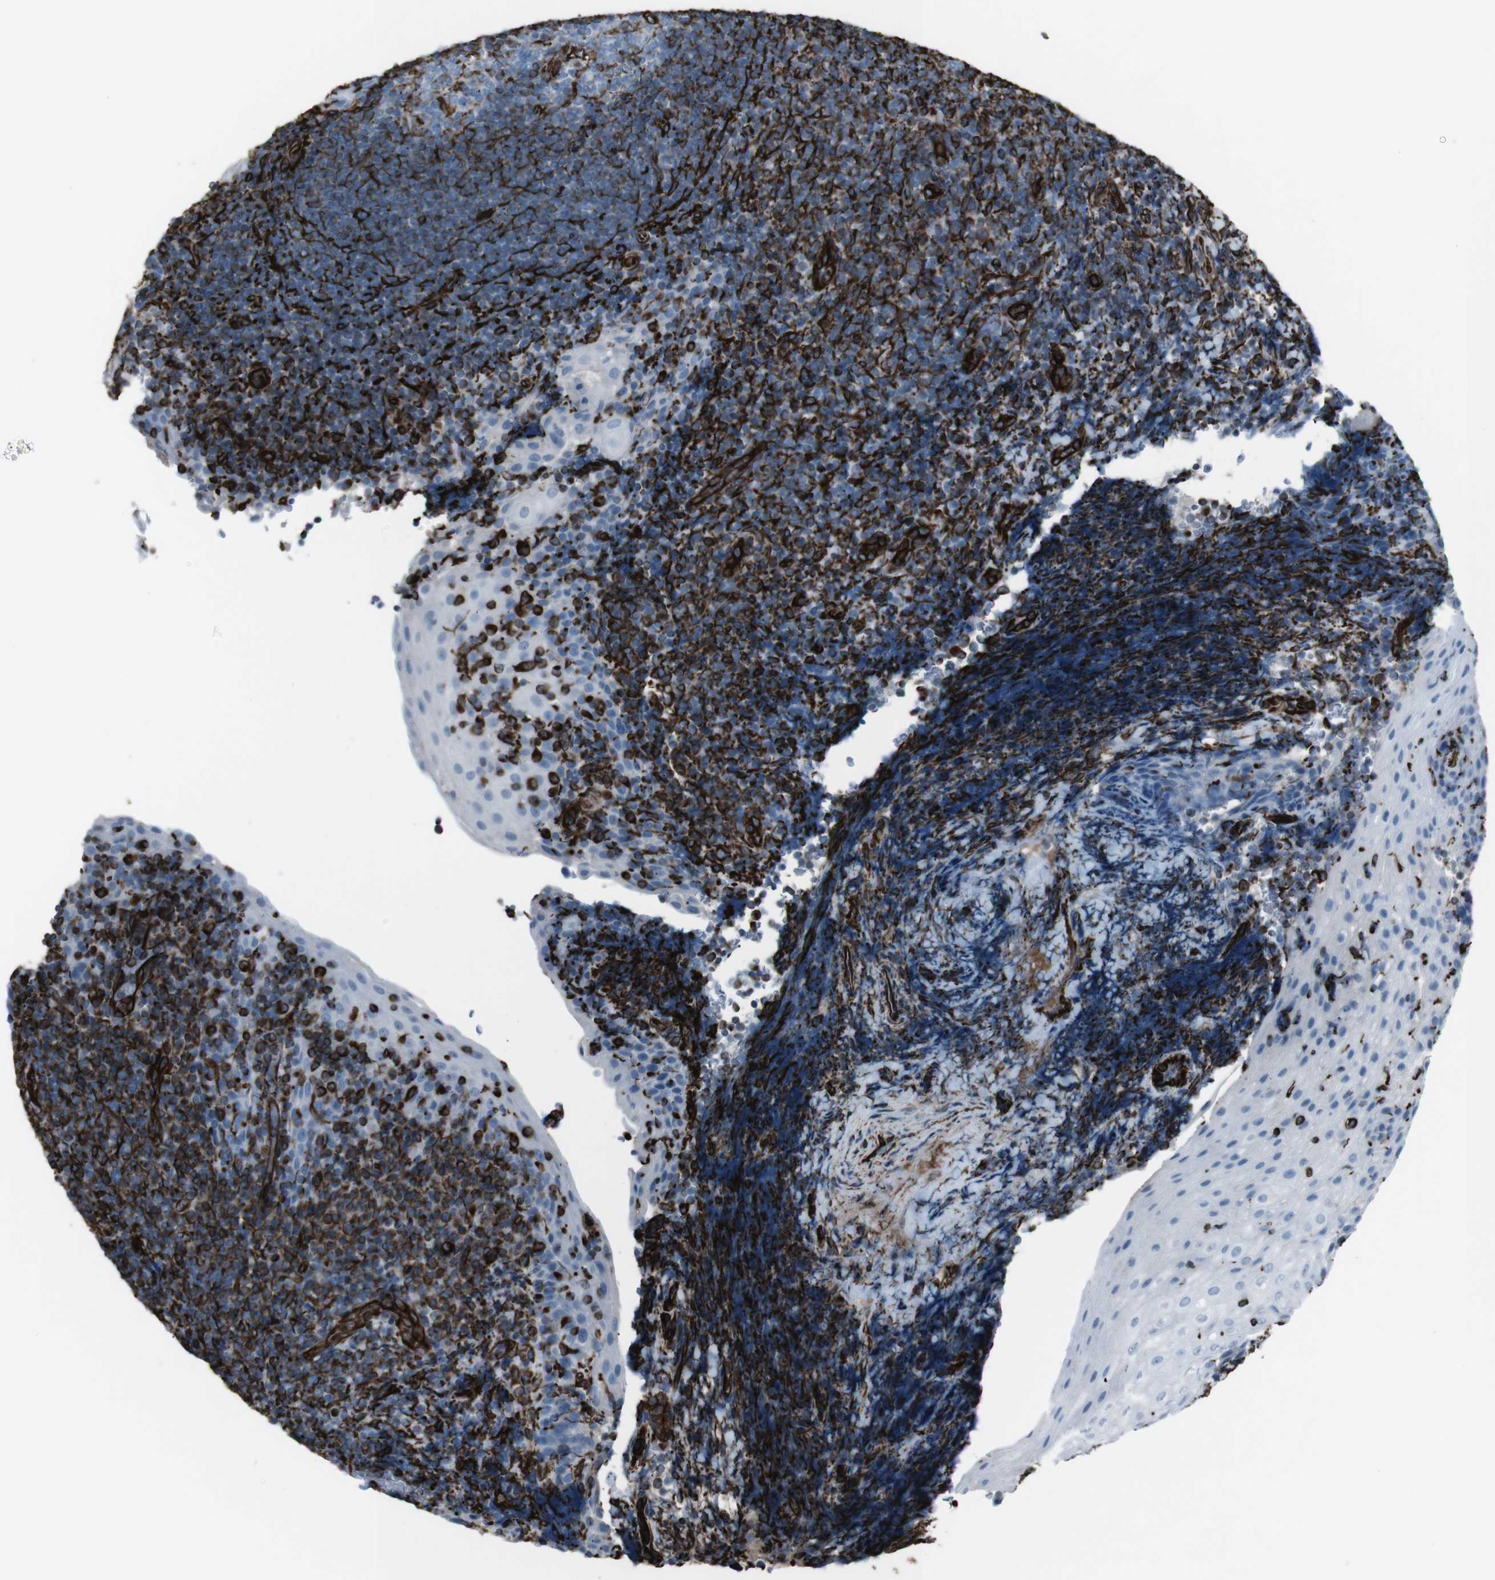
{"staining": {"intensity": "strong", "quantity": "<25%", "location": "cytoplasmic/membranous"}, "tissue": "tonsil", "cell_type": "Germinal center cells", "image_type": "normal", "snomed": [{"axis": "morphology", "description": "Normal tissue, NOS"}, {"axis": "topography", "description": "Tonsil"}], "caption": "Human tonsil stained for a protein (brown) demonstrates strong cytoplasmic/membranous positive positivity in about <25% of germinal center cells.", "gene": "ZDHHC6", "patient": {"sex": "male", "age": 37}}